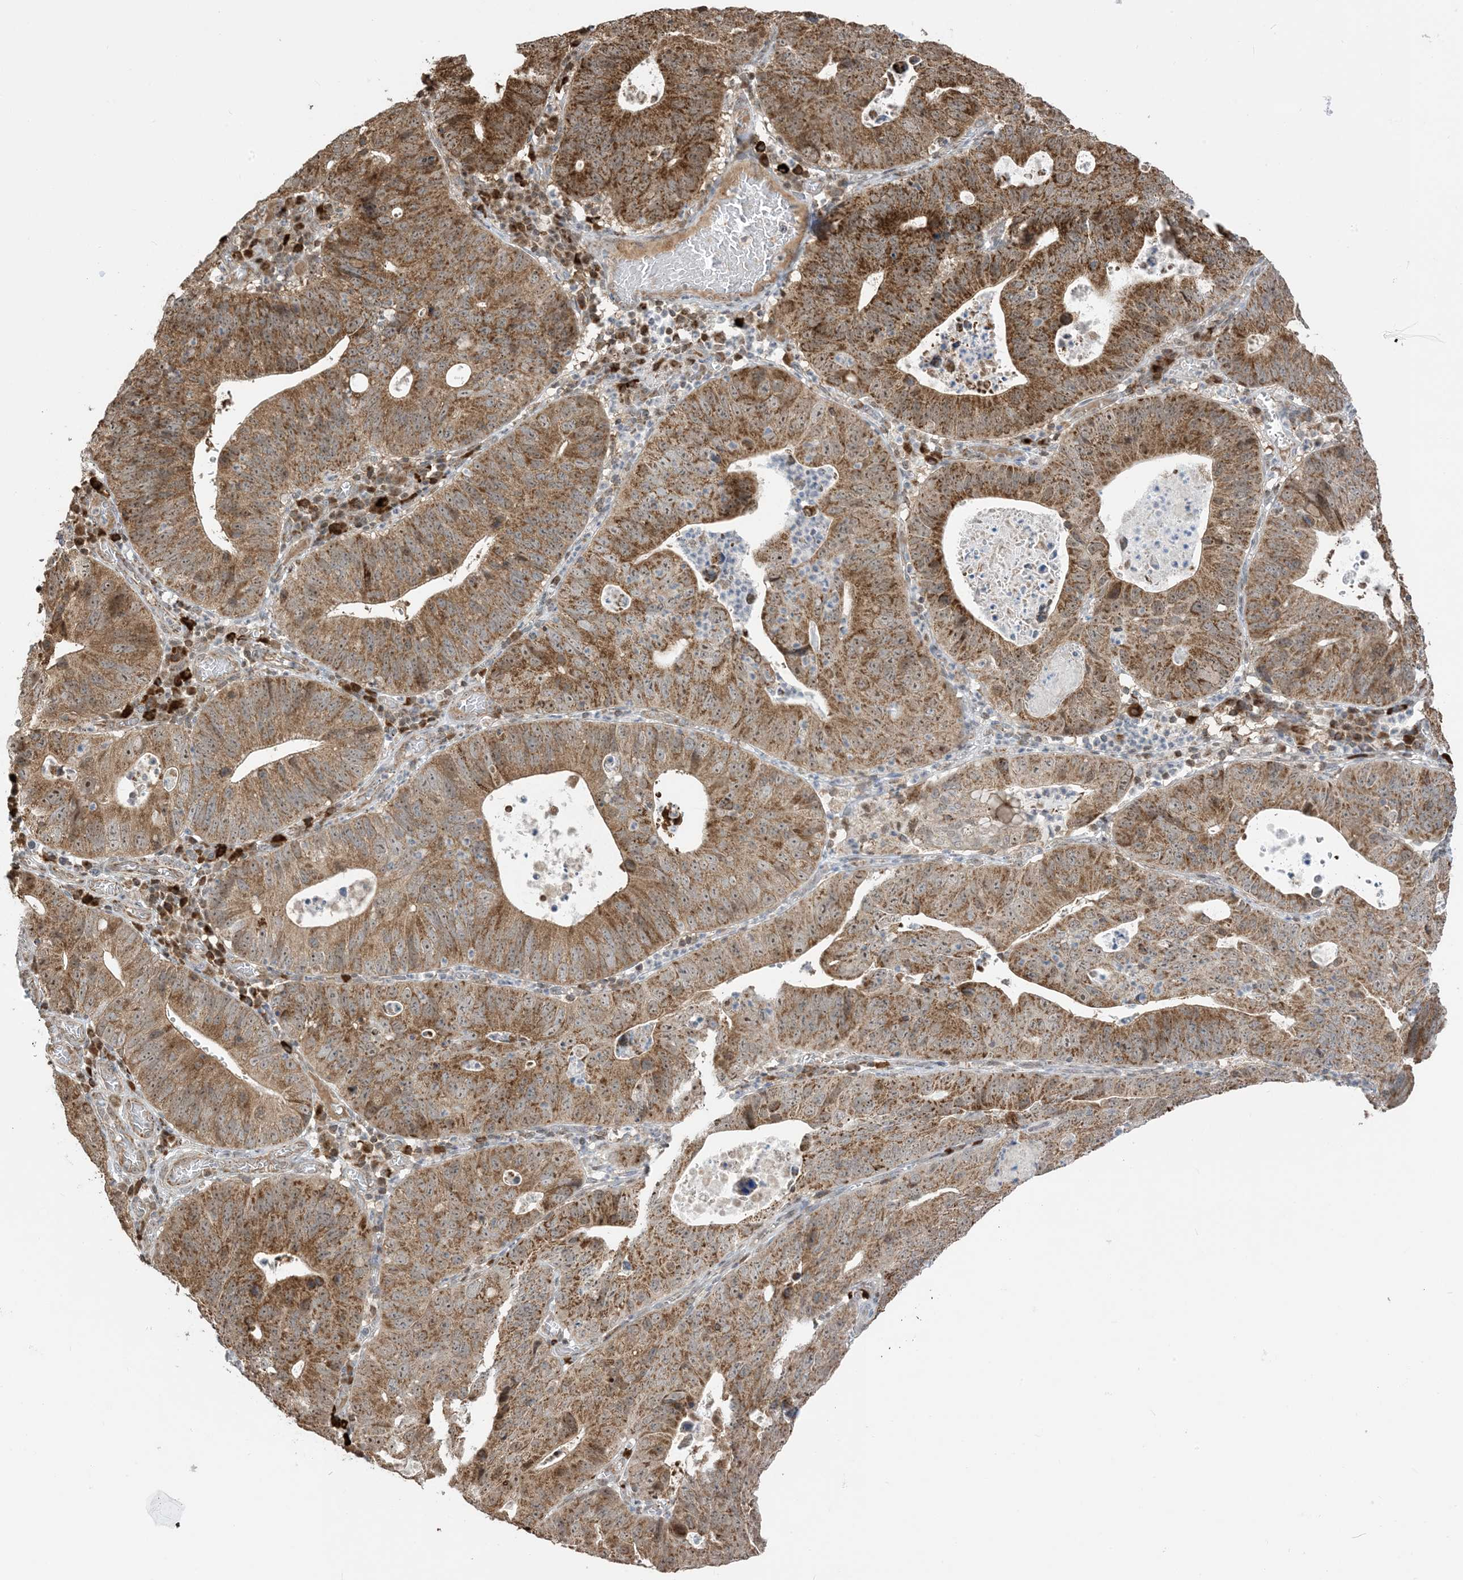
{"staining": {"intensity": "strong", "quantity": ">75%", "location": "cytoplasmic/membranous,nuclear"}, "tissue": "stomach cancer", "cell_type": "Tumor cells", "image_type": "cancer", "snomed": [{"axis": "morphology", "description": "Adenocarcinoma, NOS"}, {"axis": "topography", "description": "Stomach"}], "caption": "The immunohistochemical stain highlights strong cytoplasmic/membranous and nuclear positivity in tumor cells of stomach cancer tissue. The protein is shown in brown color, while the nuclei are stained blue.", "gene": "MAPKBP1", "patient": {"sex": "male", "age": 59}}